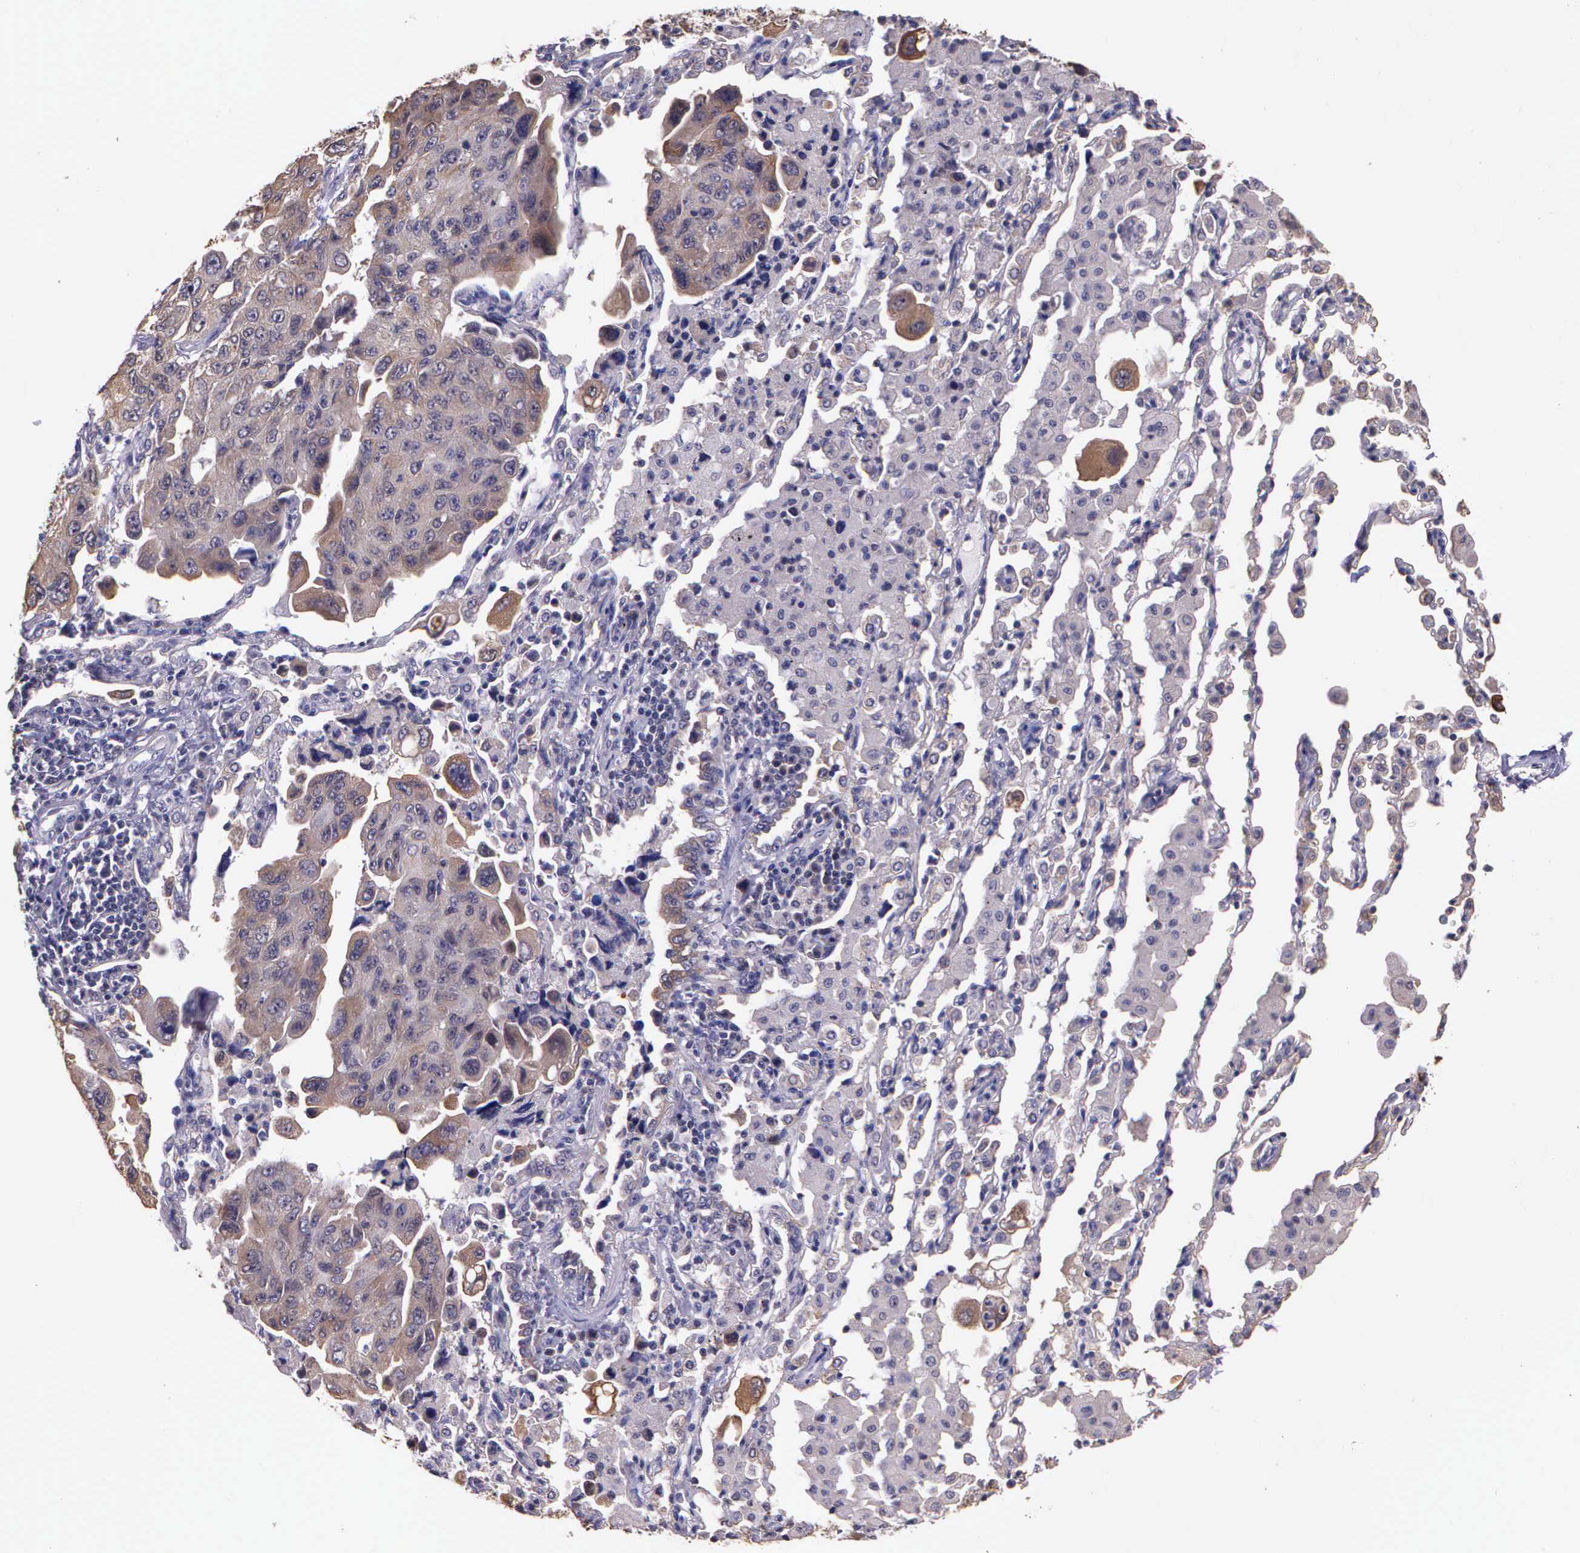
{"staining": {"intensity": "weak", "quantity": ">75%", "location": "cytoplasmic/membranous"}, "tissue": "lung cancer", "cell_type": "Tumor cells", "image_type": "cancer", "snomed": [{"axis": "morphology", "description": "Adenocarcinoma, NOS"}, {"axis": "topography", "description": "Lung"}], "caption": "Tumor cells show low levels of weak cytoplasmic/membranous expression in approximately >75% of cells in adenocarcinoma (lung).", "gene": "IGBP1", "patient": {"sex": "male", "age": 64}}